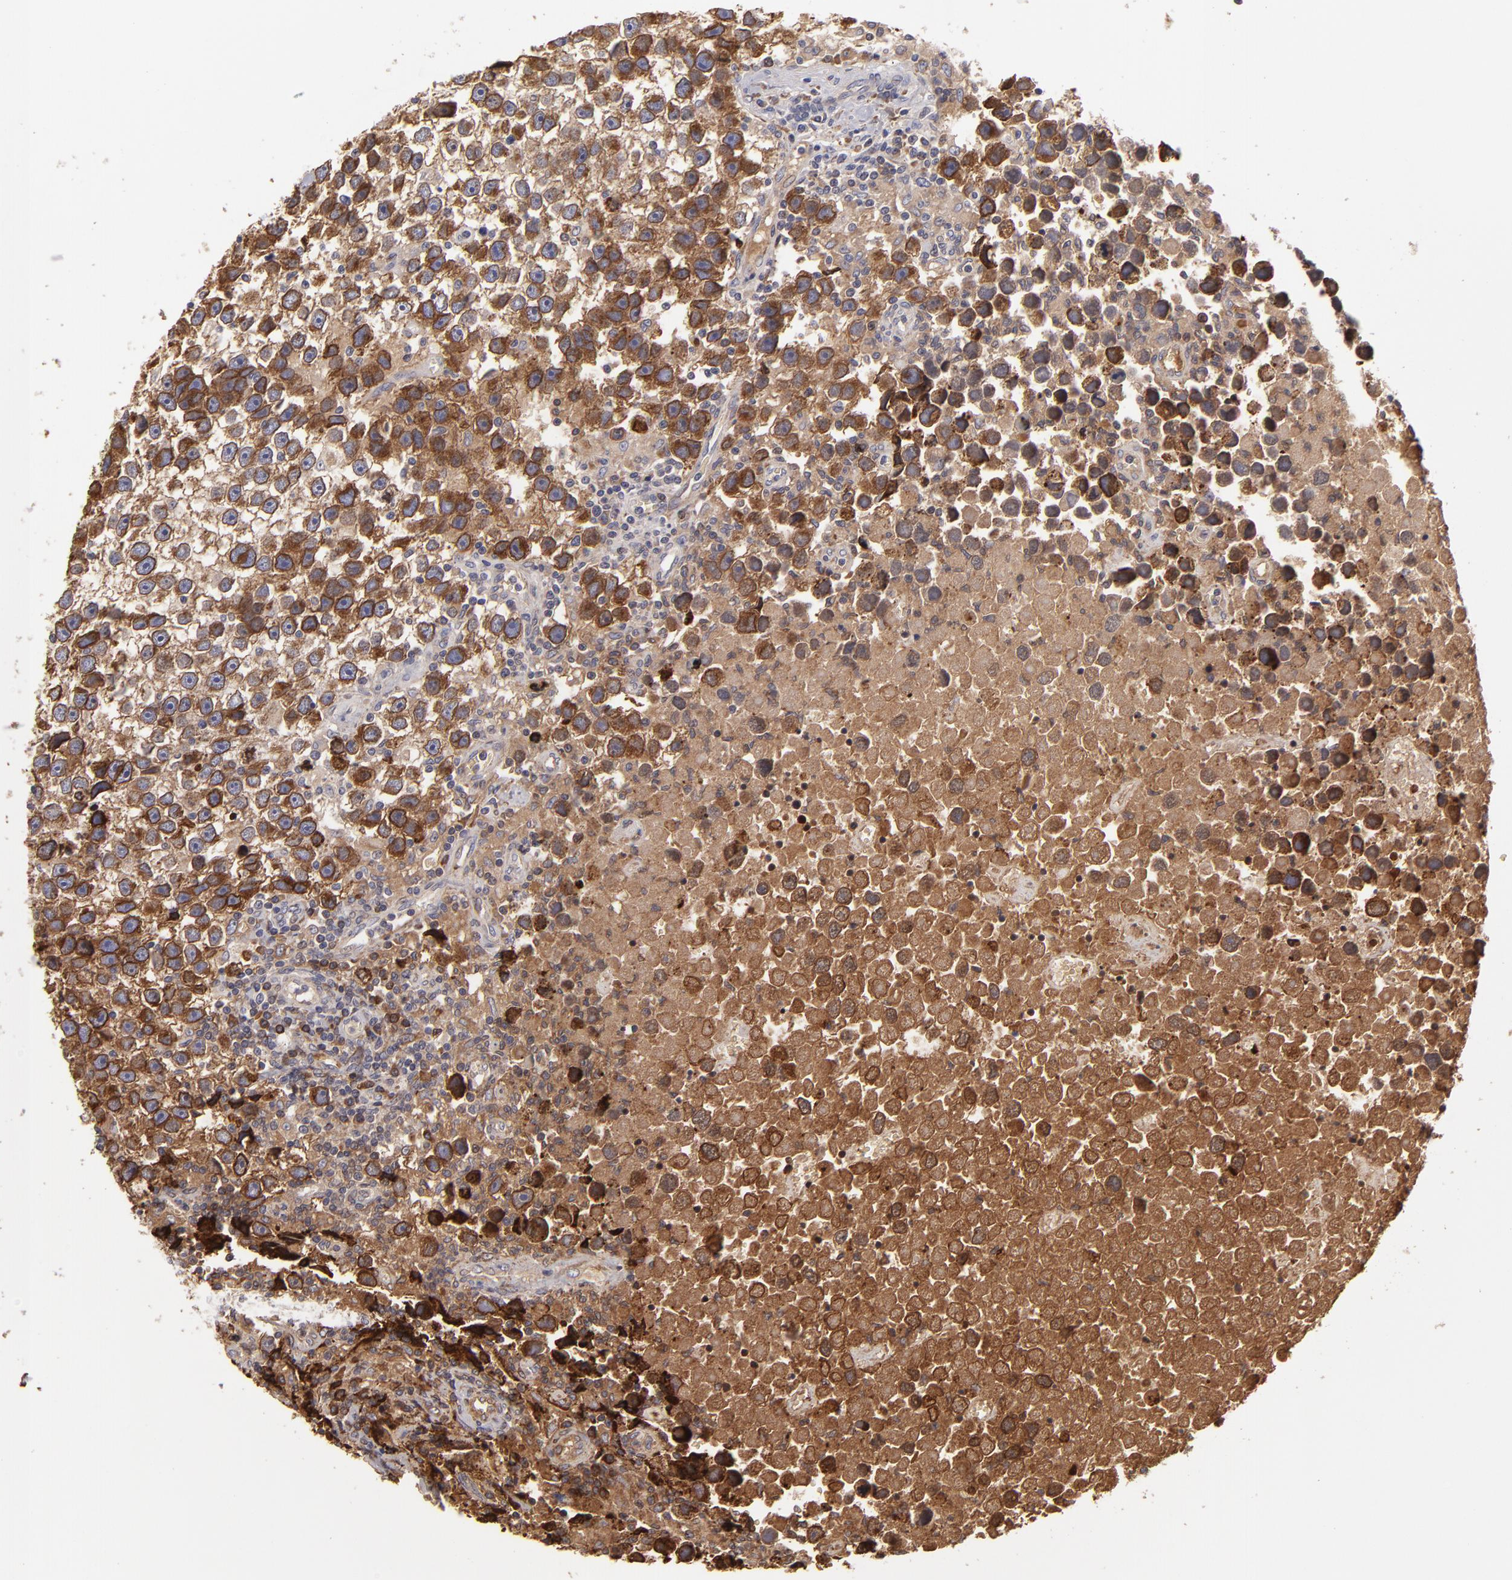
{"staining": {"intensity": "strong", "quantity": ">75%", "location": "cytoplasmic/membranous"}, "tissue": "testis cancer", "cell_type": "Tumor cells", "image_type": "cancer", "snomed": [{"axis": "morphology", "description": "Seminoma, NOS"}, {"axis": "topography", "description": "Testis"}], "caption": "A micrograph of seminoma (testis) stained for a protein shows strong cytoplasmic/membranous brown staining in tumor cells. Immunohistochemistry (ihc) stains the protein of interest in brown and the nuclei are stained blue.", "gene": "CFB", "patient": {"sex": "male", "age": 43}}